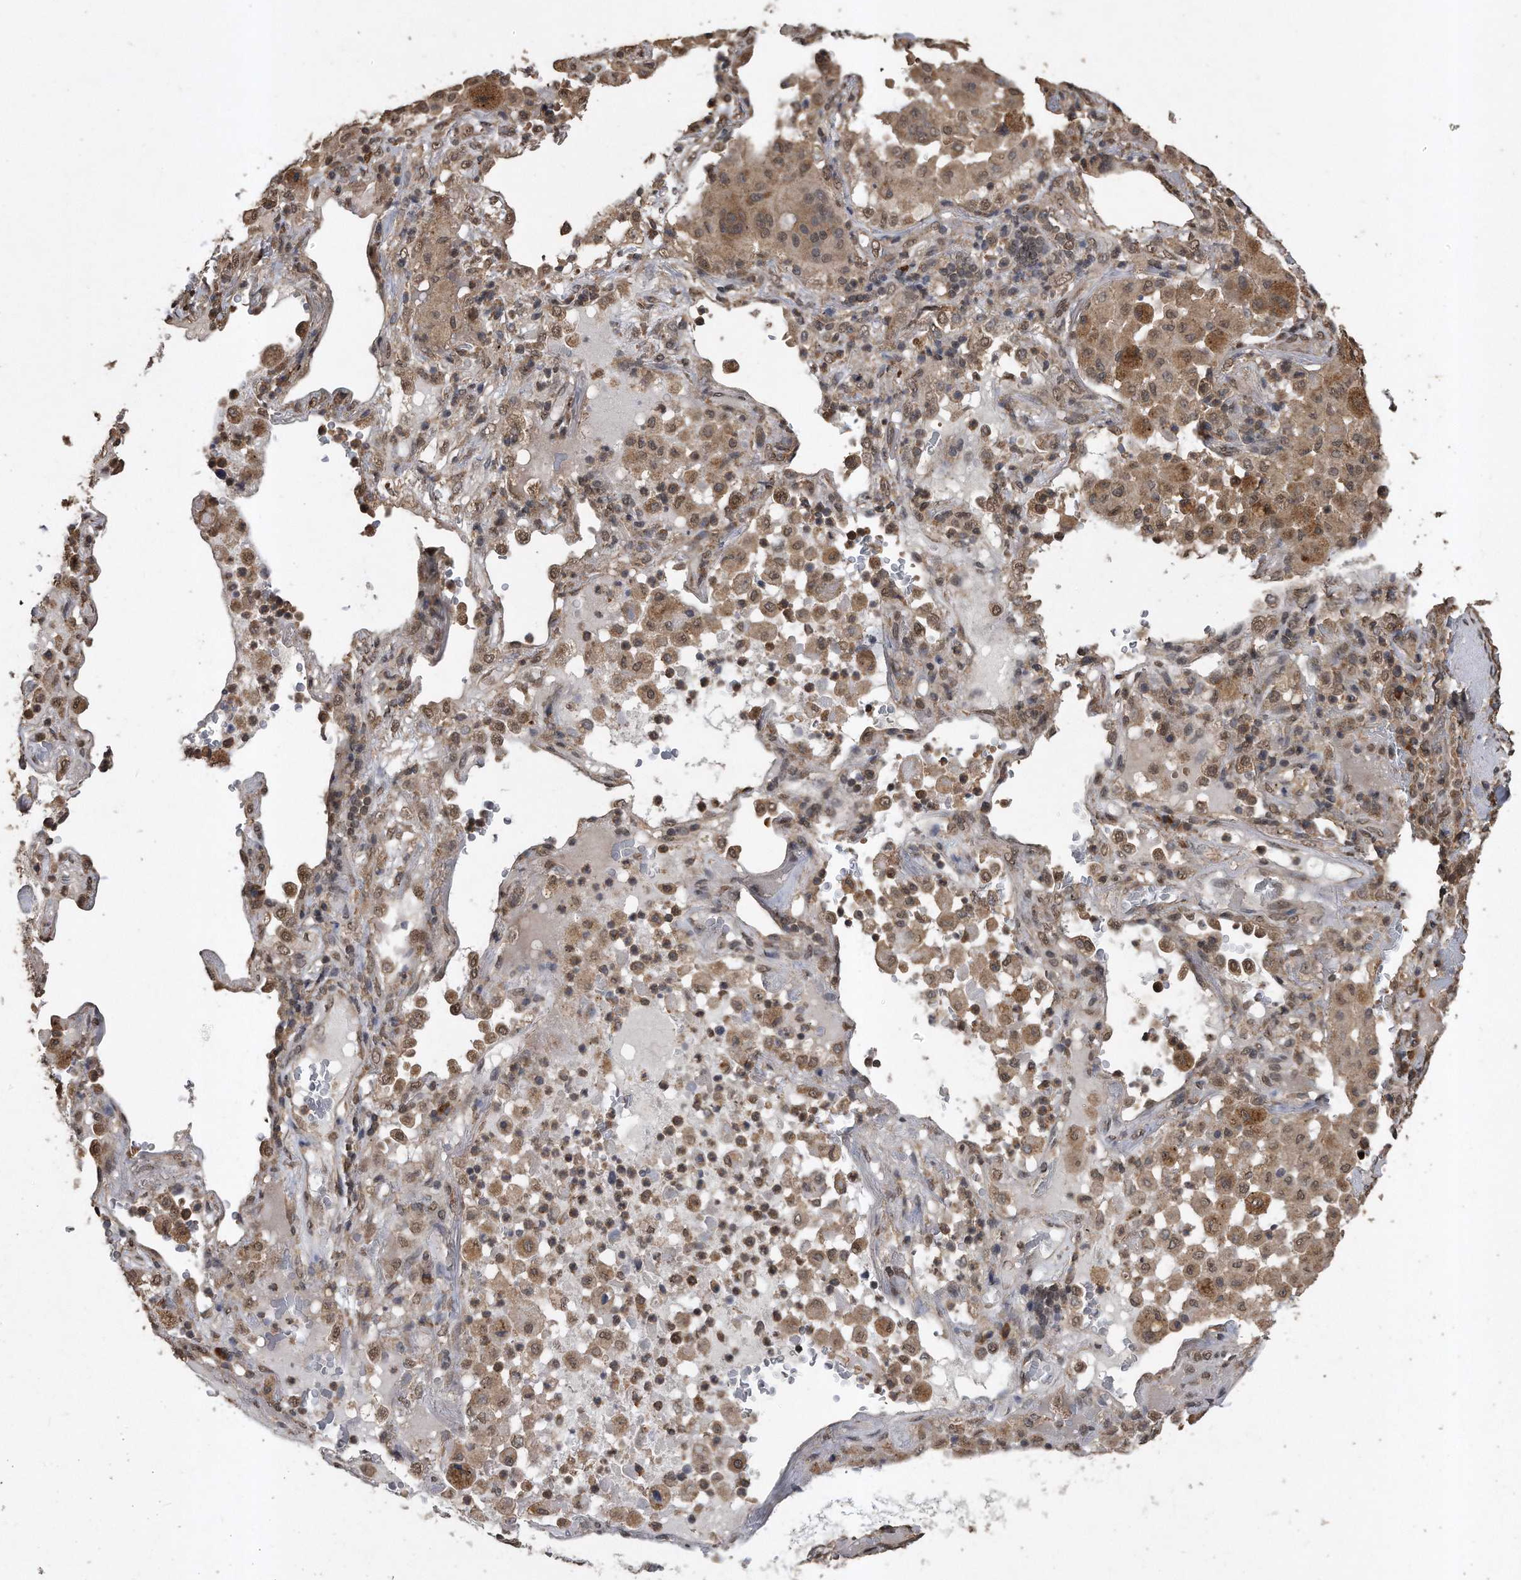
{"staining": {"intensity": "weak", "quantity": ">75%", "location": "cytoplasmic/membranous"}, "tissue": "lung cancer", "cell_type": "Tumor cells", "image_type": "cancer", "snomed": [{"axis": "morphology", "description": "Squamous cell carcinoma, NOS"}, {"axis": "topography", "description": "Lung"}], "caption": "Immunohistochemistry (DAB) staining of human lung squamous cell carcinoma displays weak cytoplasmic/membranous protein staining in about >75% of tumor cells.", "gene": "CRYZL1", "patient": {"sex": "male", "age": 57}}